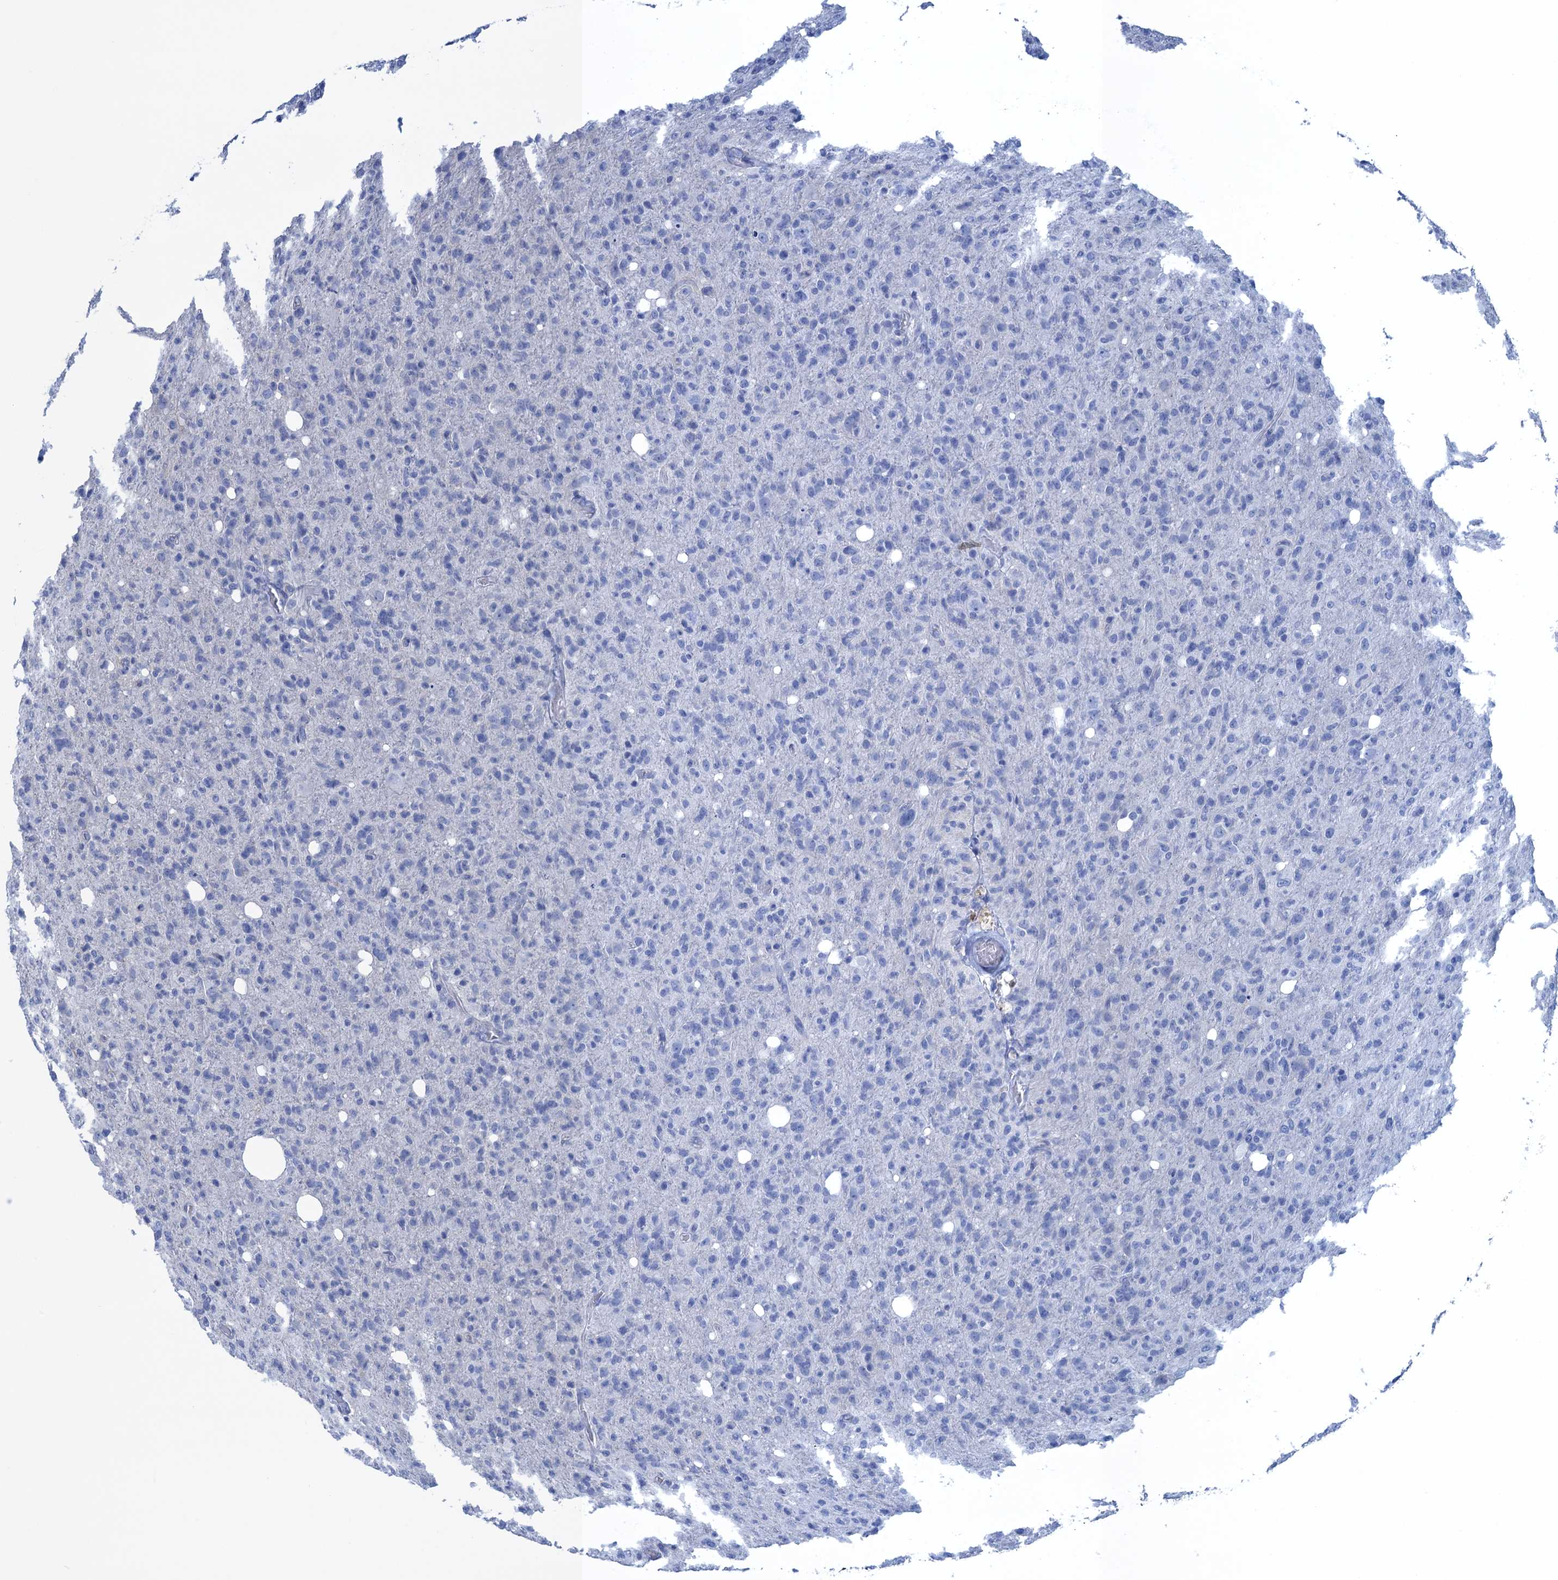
{"staining": {"intensity": "negative", "quantity": "none", "location": "none"}, "tissue": "glioma", "cell_type": "Tumor cells", "image_type": "cancer", "snomed": [{"axis": "morphology", "description": "Glioma, malignant, High grade"}, {"axis": "topography", "description": "Brain"}], "caption": "This image is of glioma stained with immunohistochemistry to label a protein in brown with the nuclei are counter-stained blue. There is no staining in tumor cells. (DAB (3,3'-diaminobenzidine) IHC visualized using brightfield microscopy, high magnification).", "gene": "CALML5", "patient": {"sex": "female", "age": 57}}